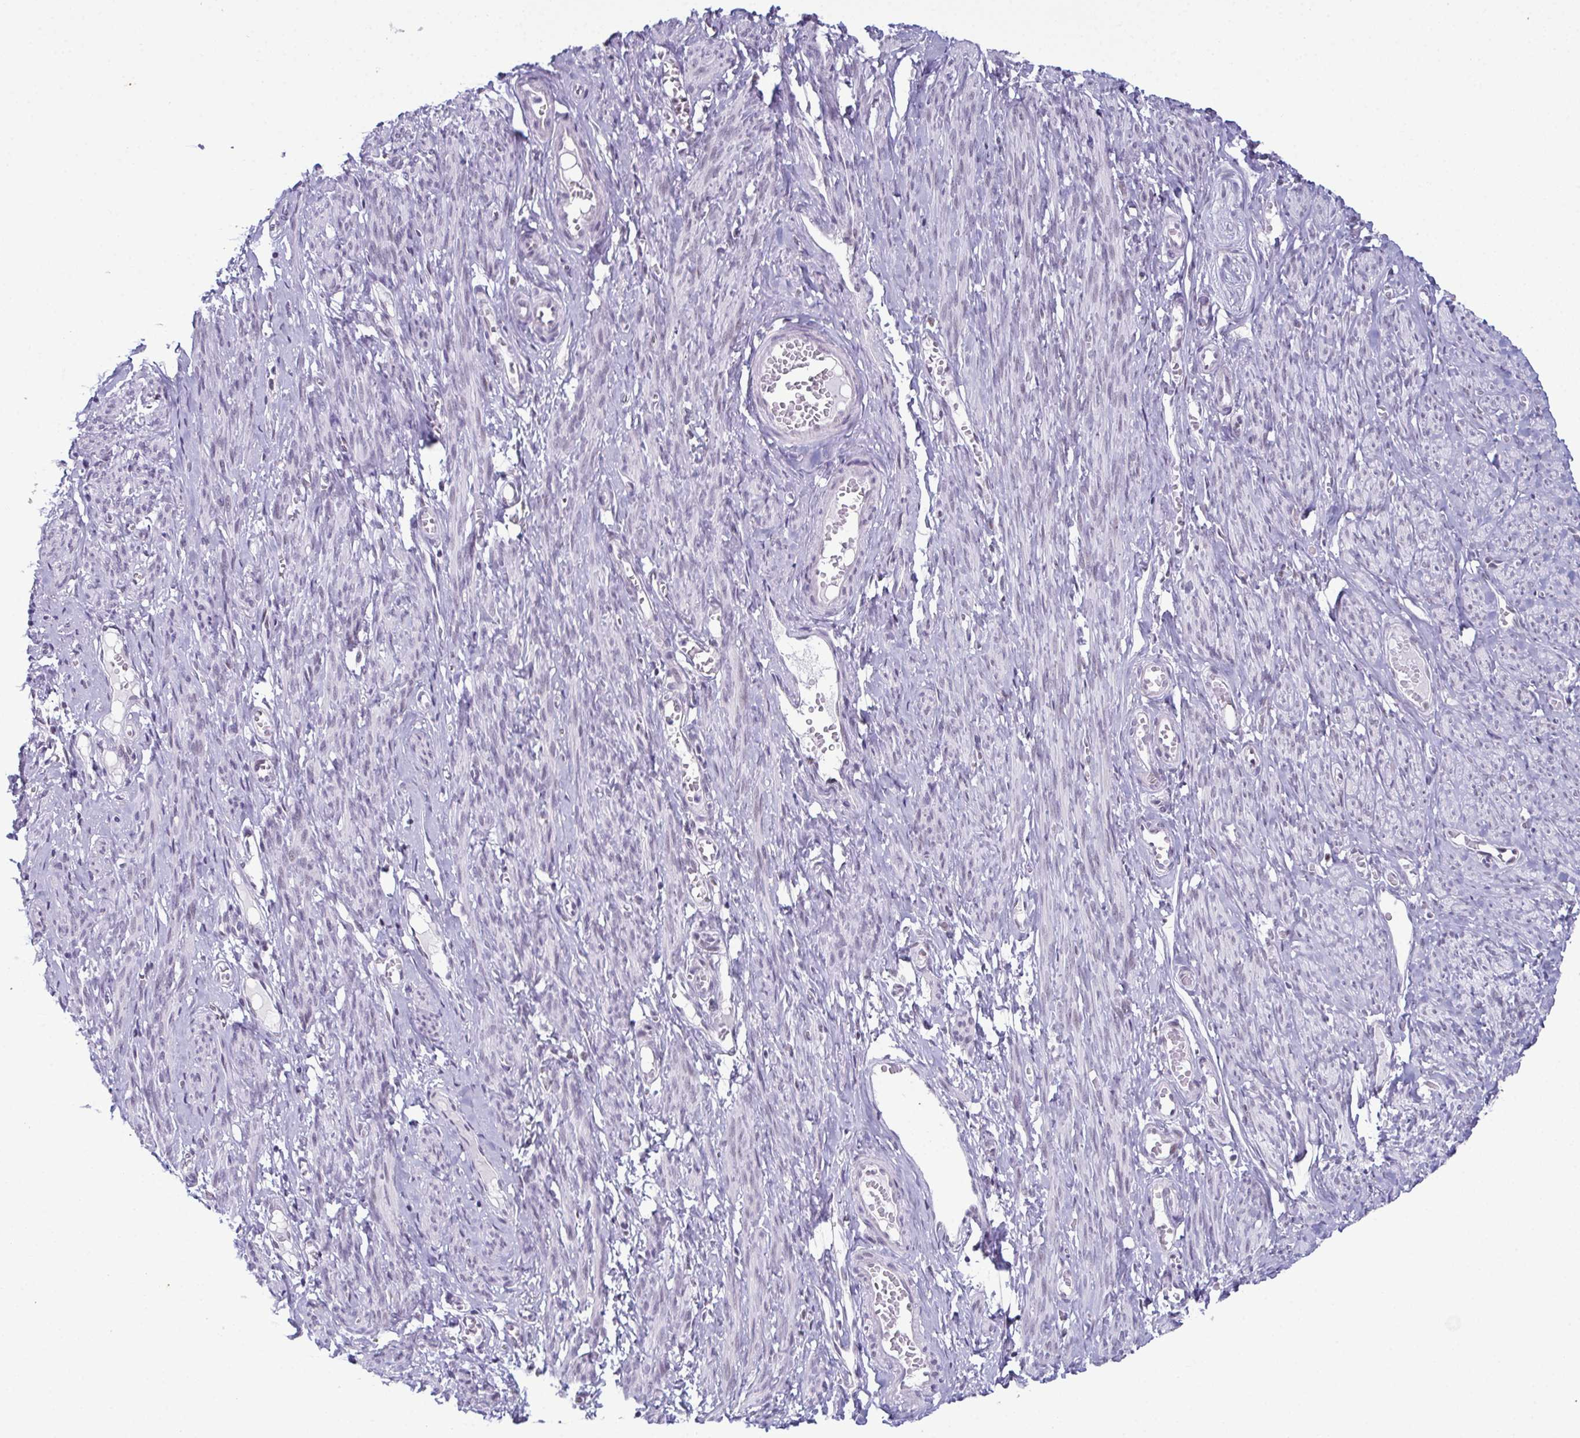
{"staining": {"intensity": "weak", "quantity": "<25%", "location": "nuclear"}, "tissue": "smooth muscle", "cell_type": "Smooth muscle cells", "image_type": "normal", "snomed": [{"axis": "morphology", "description": "Normal tissue, NOS"}, {"axis": "topography", "description": "Smooth muscle"}], "caption": "Immunohistochemical staining of unremarkable smooth muscle exhibits no significant expression in smooth muscle cells.", "gene": "RBM7", "patient": {"sex": "female", "age": 65}}